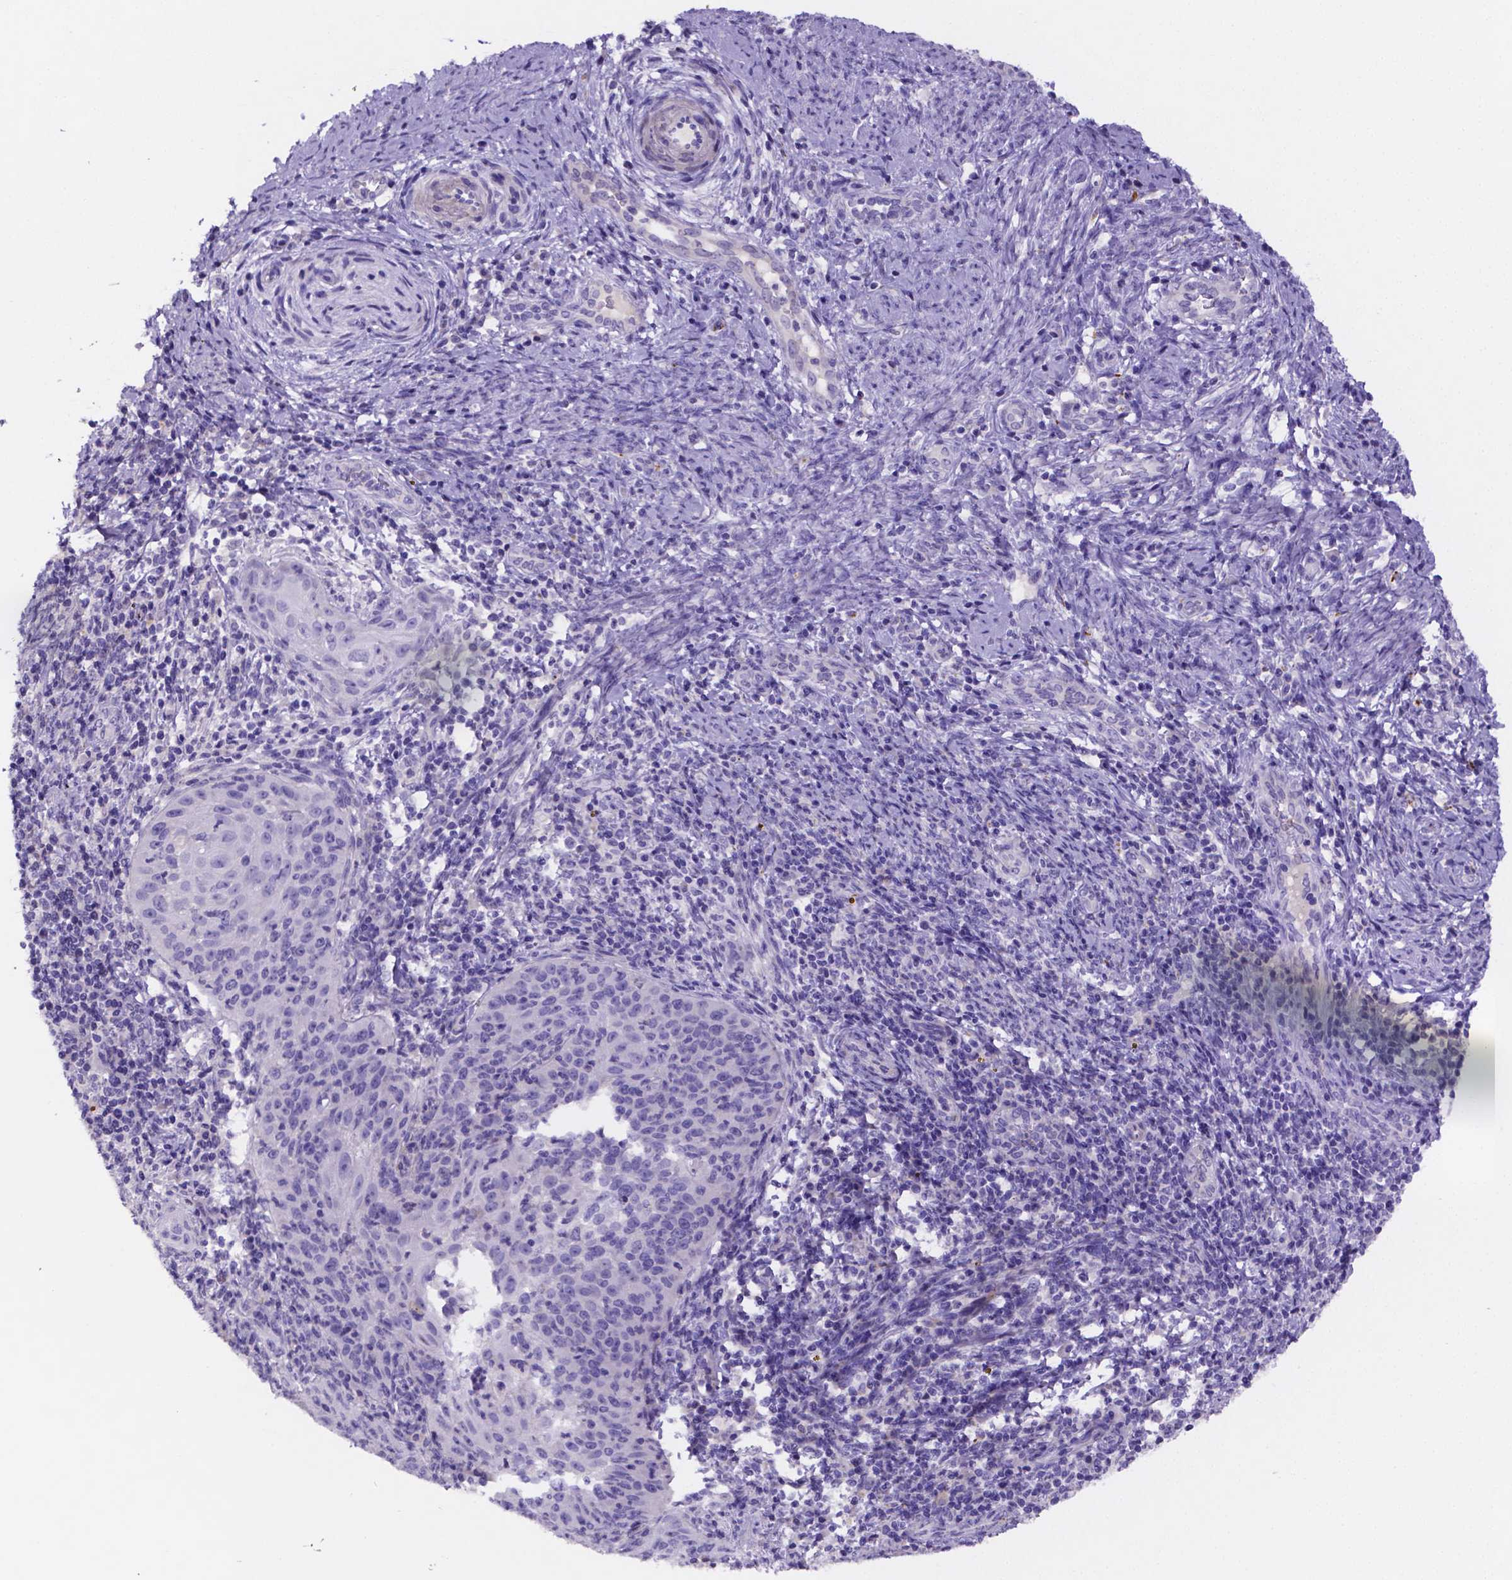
{"staining": {"intensity": "negative", "quantity": "none", "location": "none"}, "tissue": "breast cancer", "cell_type": "Tumor cells", "image_type": "cancer", "snomed": [{"axis": "morphology", "description": "Duct carcinoma"}, {"axis": "topography", "description": "Breast"}], "caption": "An IHC histopathology image of breast cancer is shown. There is no staining in tumor cells of breast cancer.", "gene": "NRGN", "patient": {"sex": "female", "age": 62}}